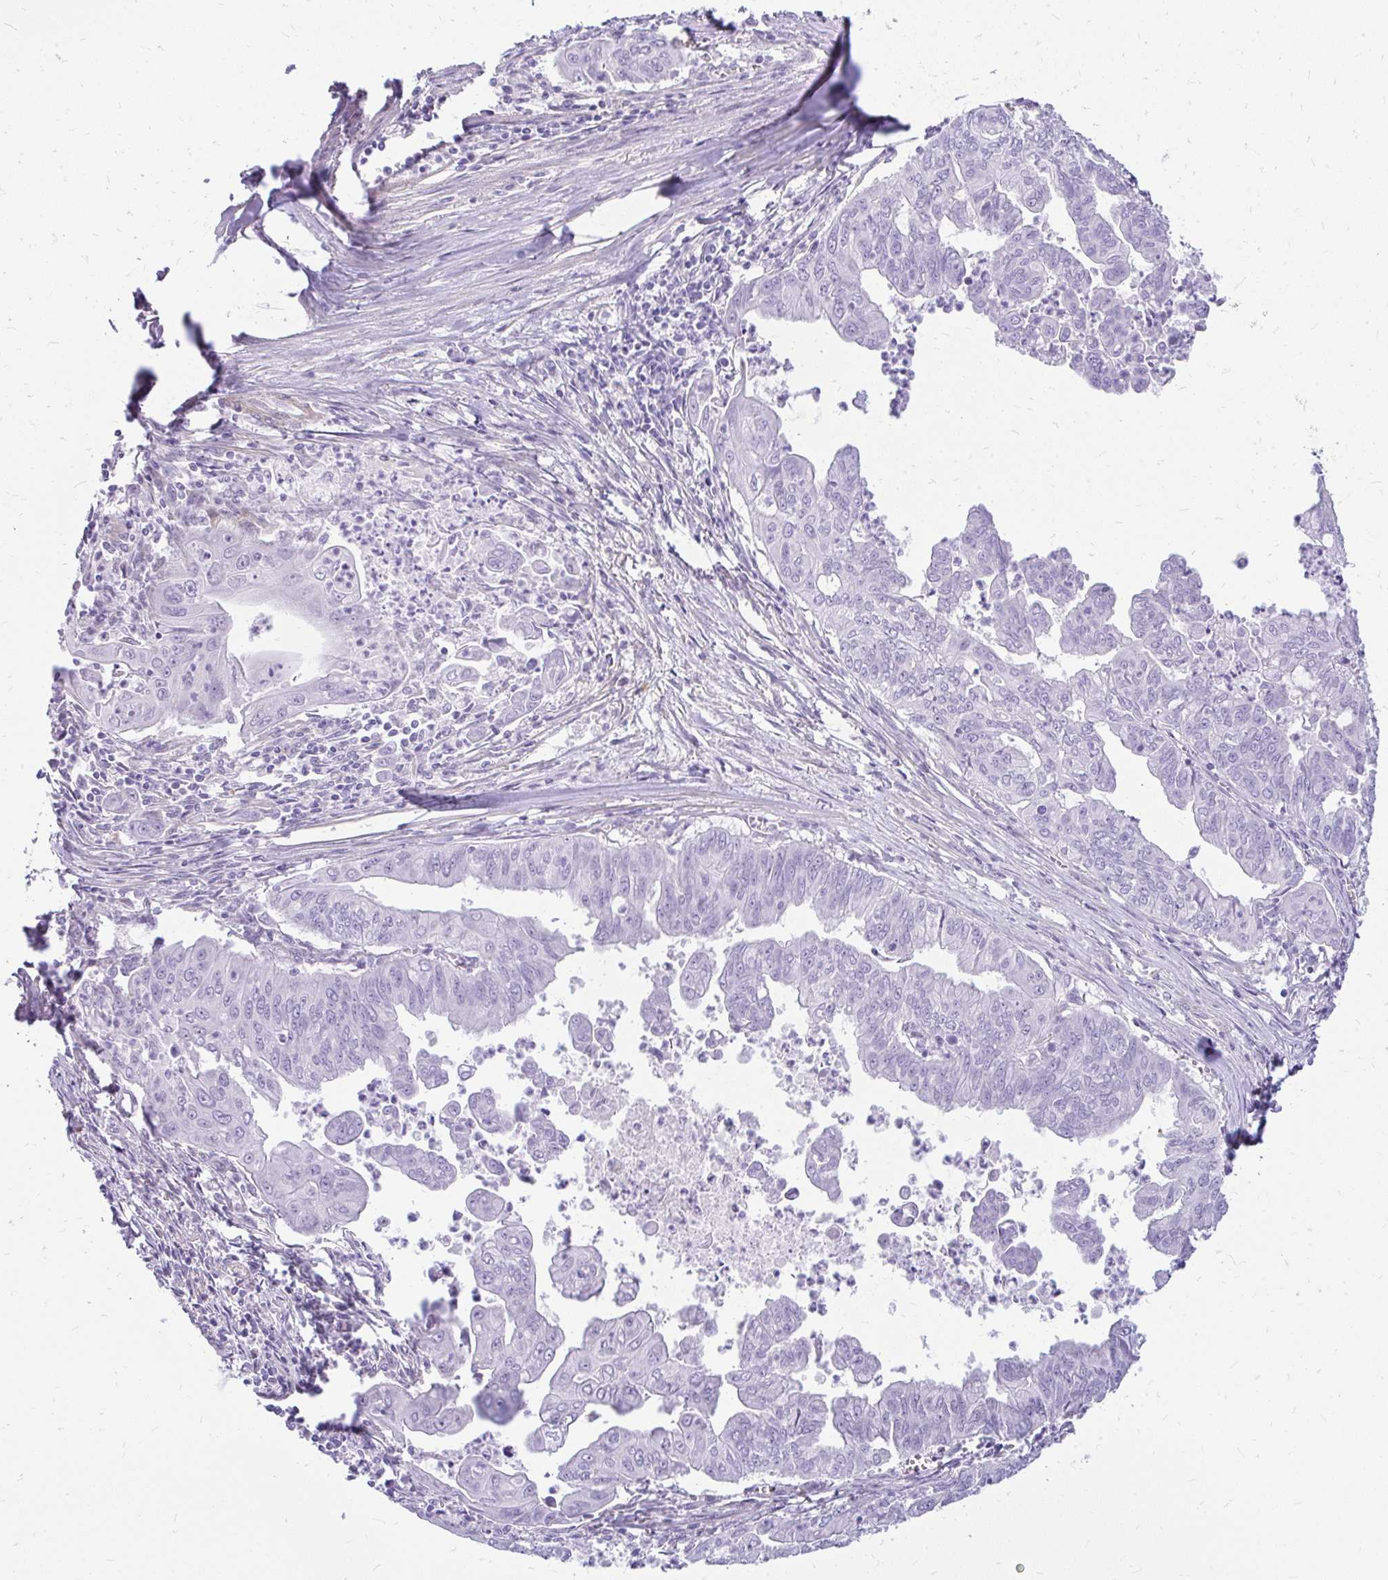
{"staining": {"intensity": "negative", "quantity": "none", "location": "none"}, "tissue": "stomach cancer", "cell_type": "Tumor cells", "image_type": "cancer", "snomed": [{"axis": "morphology", "description": "Adenocarcinoma, NOS"}, {"axis": "topography", "description": "Stomach, upper"}], "caption": "Immunohistochemistry of stomach adenocarcinoma displays no staining in tumor cells.", "gene": "FAM83C", "patient": {"sex": "male", "age": 80}}